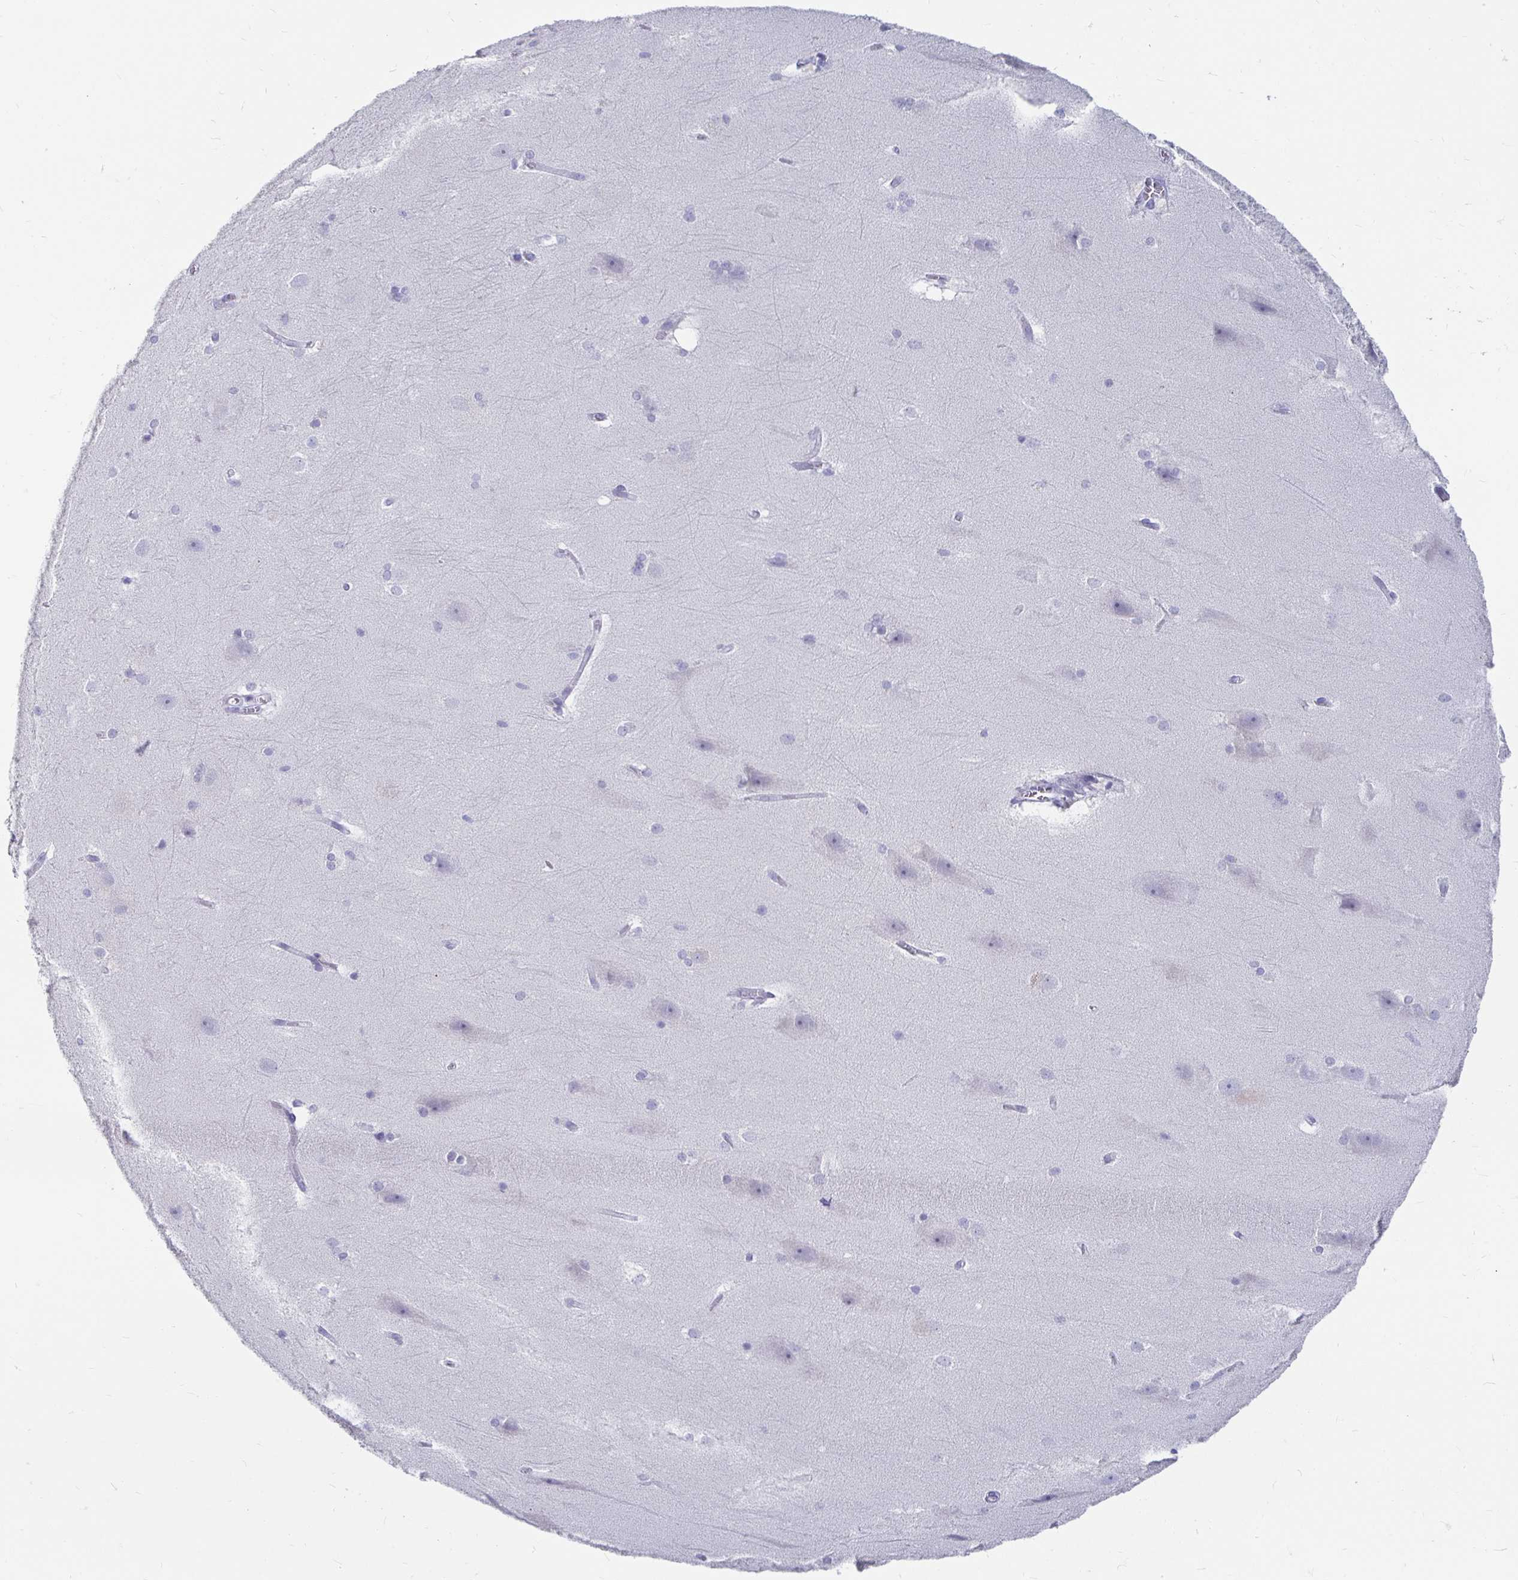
{"staining": {"intensity": "negative", "quantity": "none", "location": "none"}, "tissue": "hippocampus", "cell_type": "Glial cells", "image_type": "normal", "snomed": [{"axis": "morphology", "description": "Normal tissue, NOS"}, {"axis": "topography", "description": "Cerebral cortex"}, {"axis": "topography", "description": "Hippocampus"}], "caption": "This is an immunohistochemistry image of benign human hippocampus. There is no expression in glial cells.", "gene": "PEG10", "patient": {"sex": "female", "age": 19}}